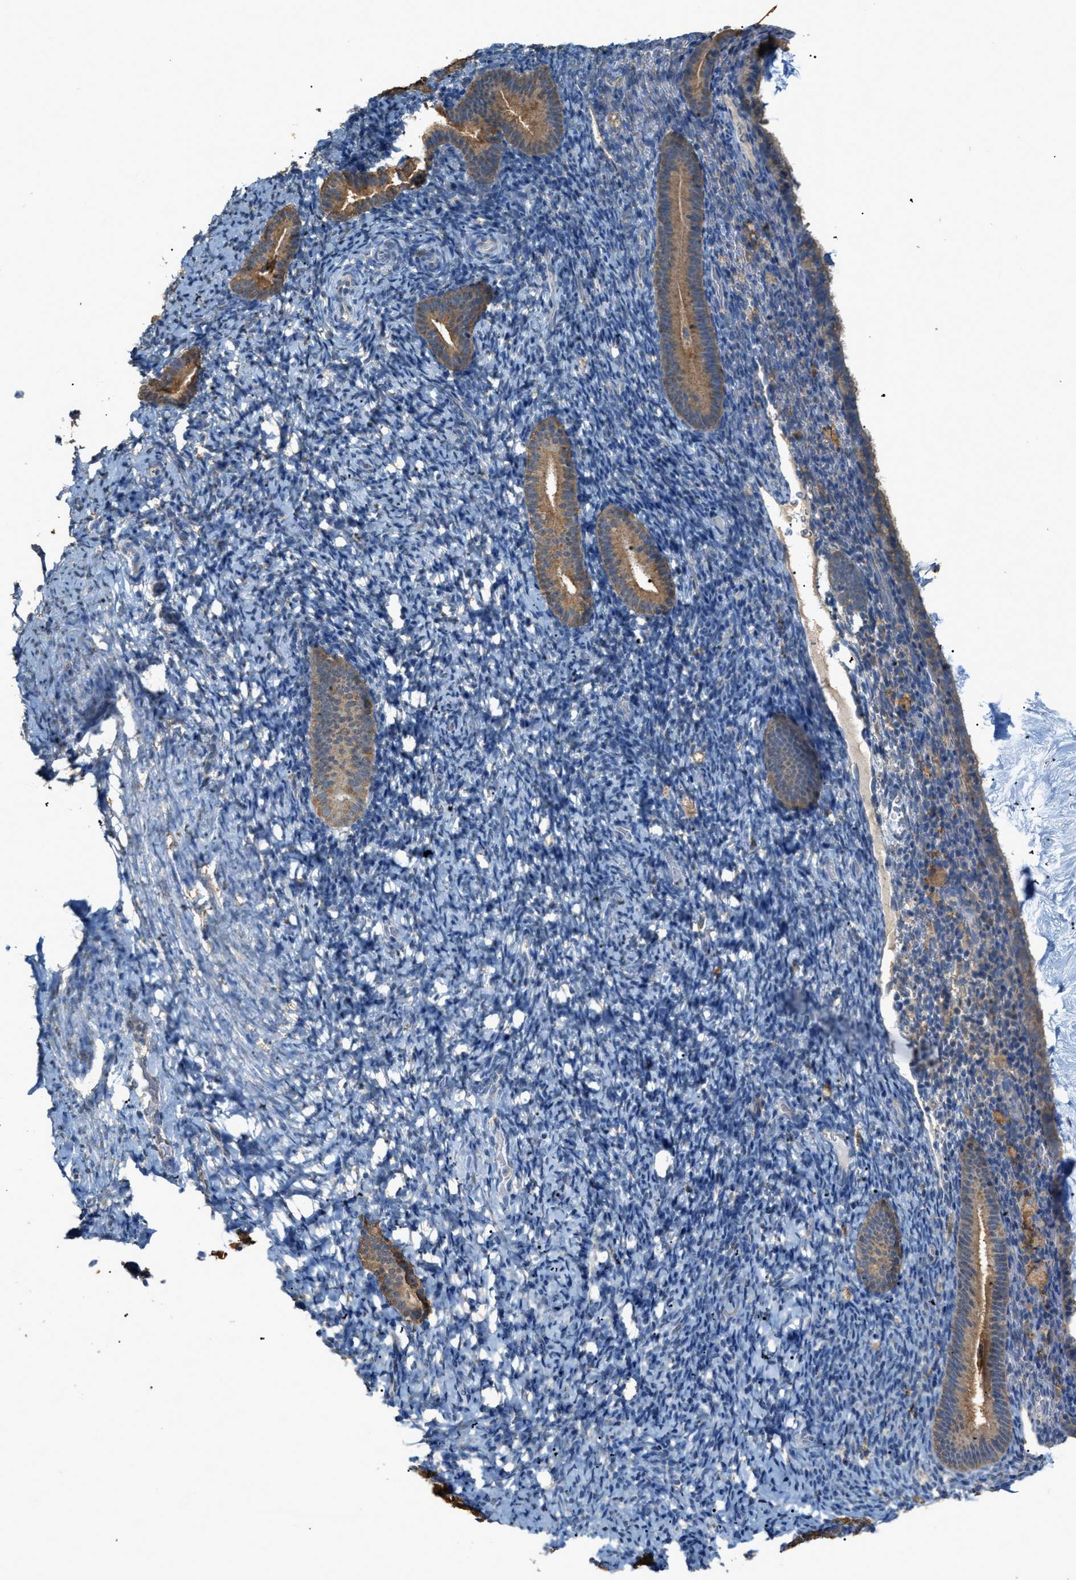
{"staining": {"intensity": "moderate", "quantity": "<25%", "location": "cytoplasmic/membranous"}, "tissue": "endometrium", "cell_type": "Cells in endometrial stroma", "image_type": "normal", "snomed": [{"axis": "morphology", "description": "Normal tissue, NOS"}, {"axis": "topography", "description": "Endometrium"}], "caption": "Cells in endometrial stroma demonstrate low levels of moderate cytoplasmic/membranous positivity in approximately <25% of cells in normal human endometrium. (DAB = brown stain, brightfield microscopy at high magnification).", "gene": "GCN1", "patient": {"sex": "female", "age": 51}}